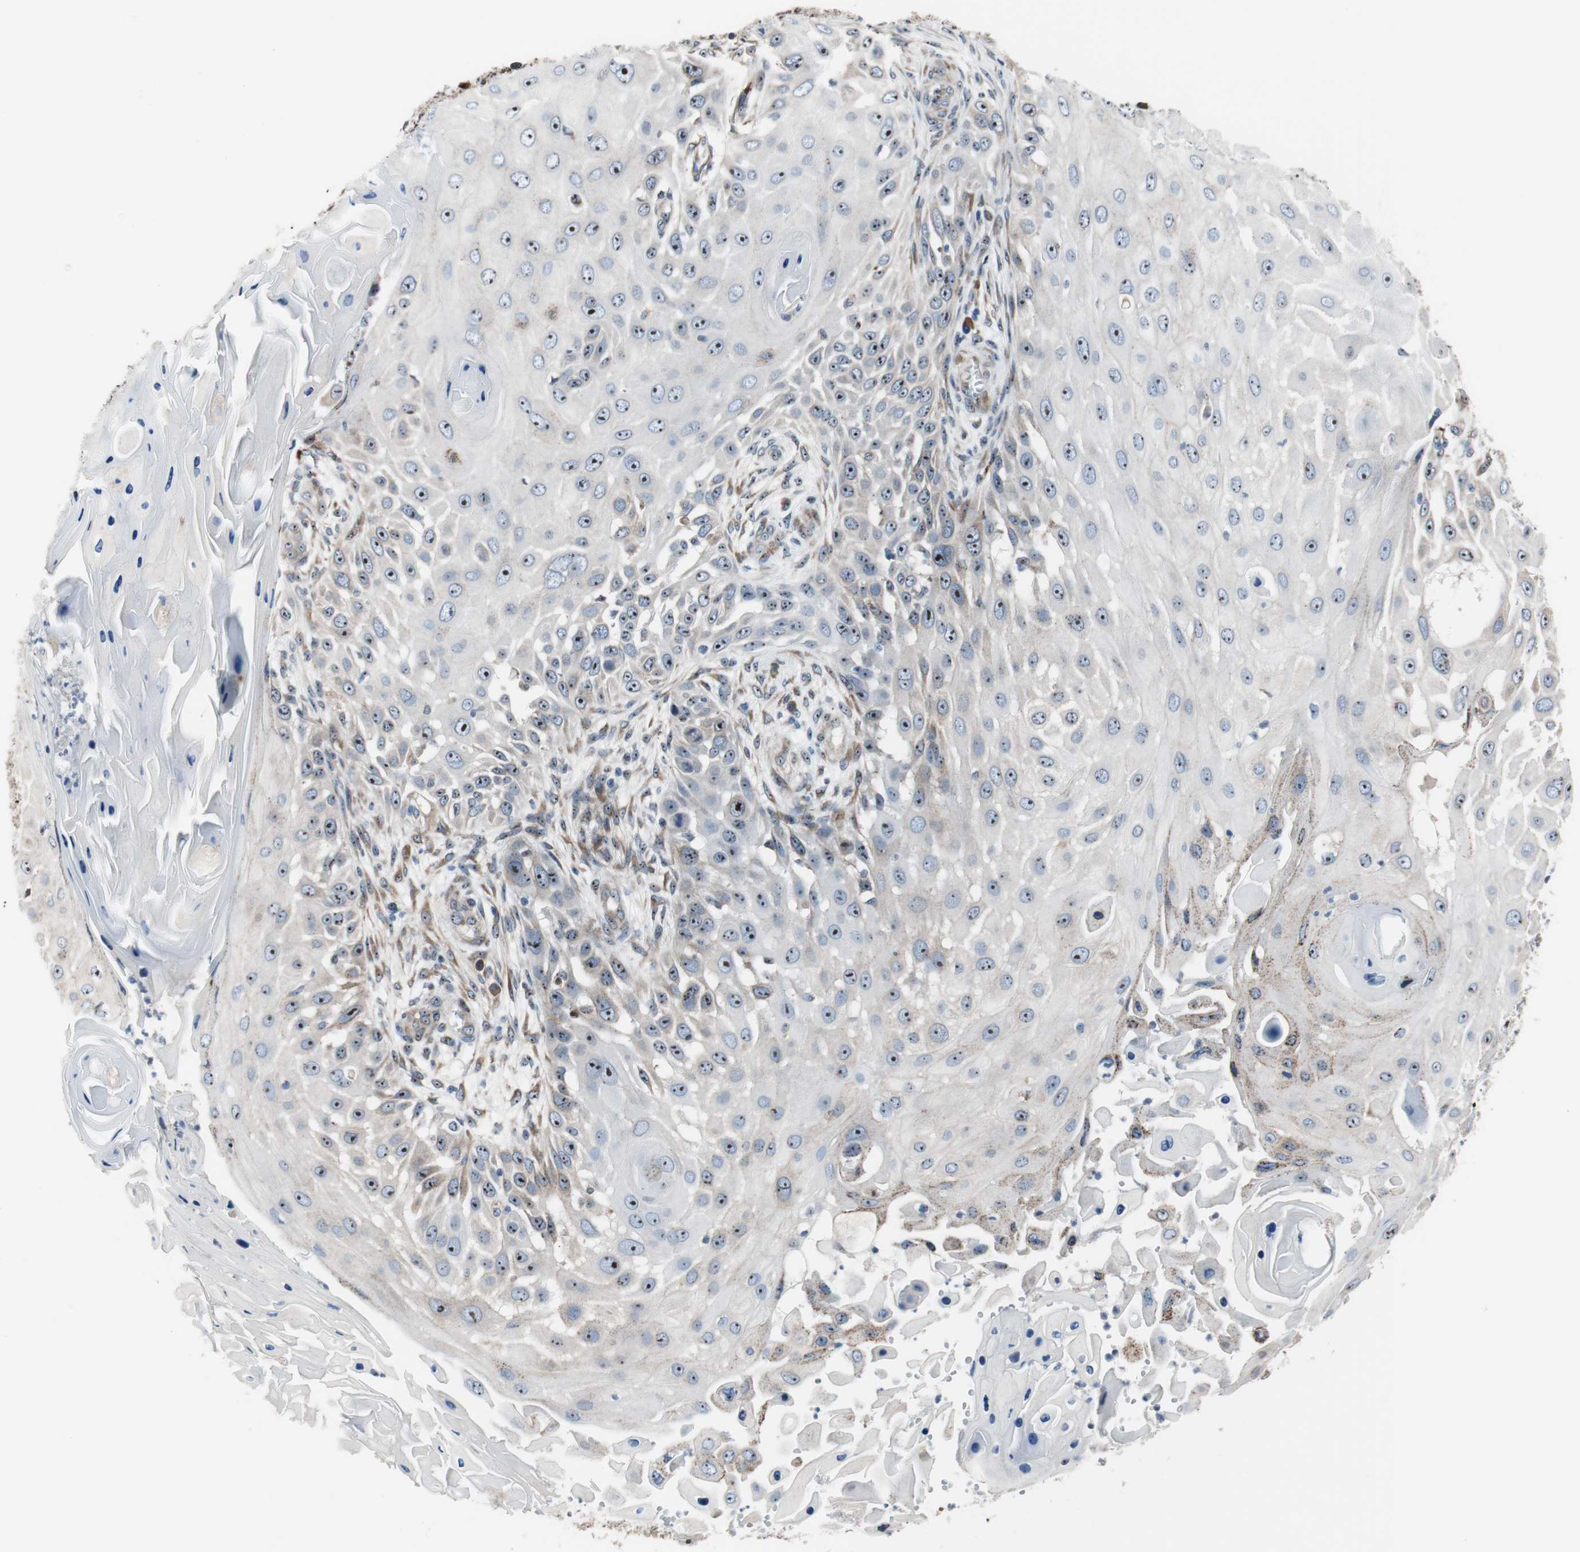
{"staining": {"intensity": "weak", "quantity": ">75%", "location": "cytoplasmic/membranous"}, "tissue": "skin cancer", "cell_type": "Tumor cells", "image_type": "cancer", "snomed": [{"axis": "morphology", "description": "Squamous cell carcinoma, NOS"}, {"axis": "topography", "description": "Skin"}], "caption": "A brown stain shows weak cytoplasmic/membranous positivity of a protein in skin cancer (squamous cell carcinoma) tumor cells.", "gene": "TMED7", "patient": {"sex": "female", "age": 44}}